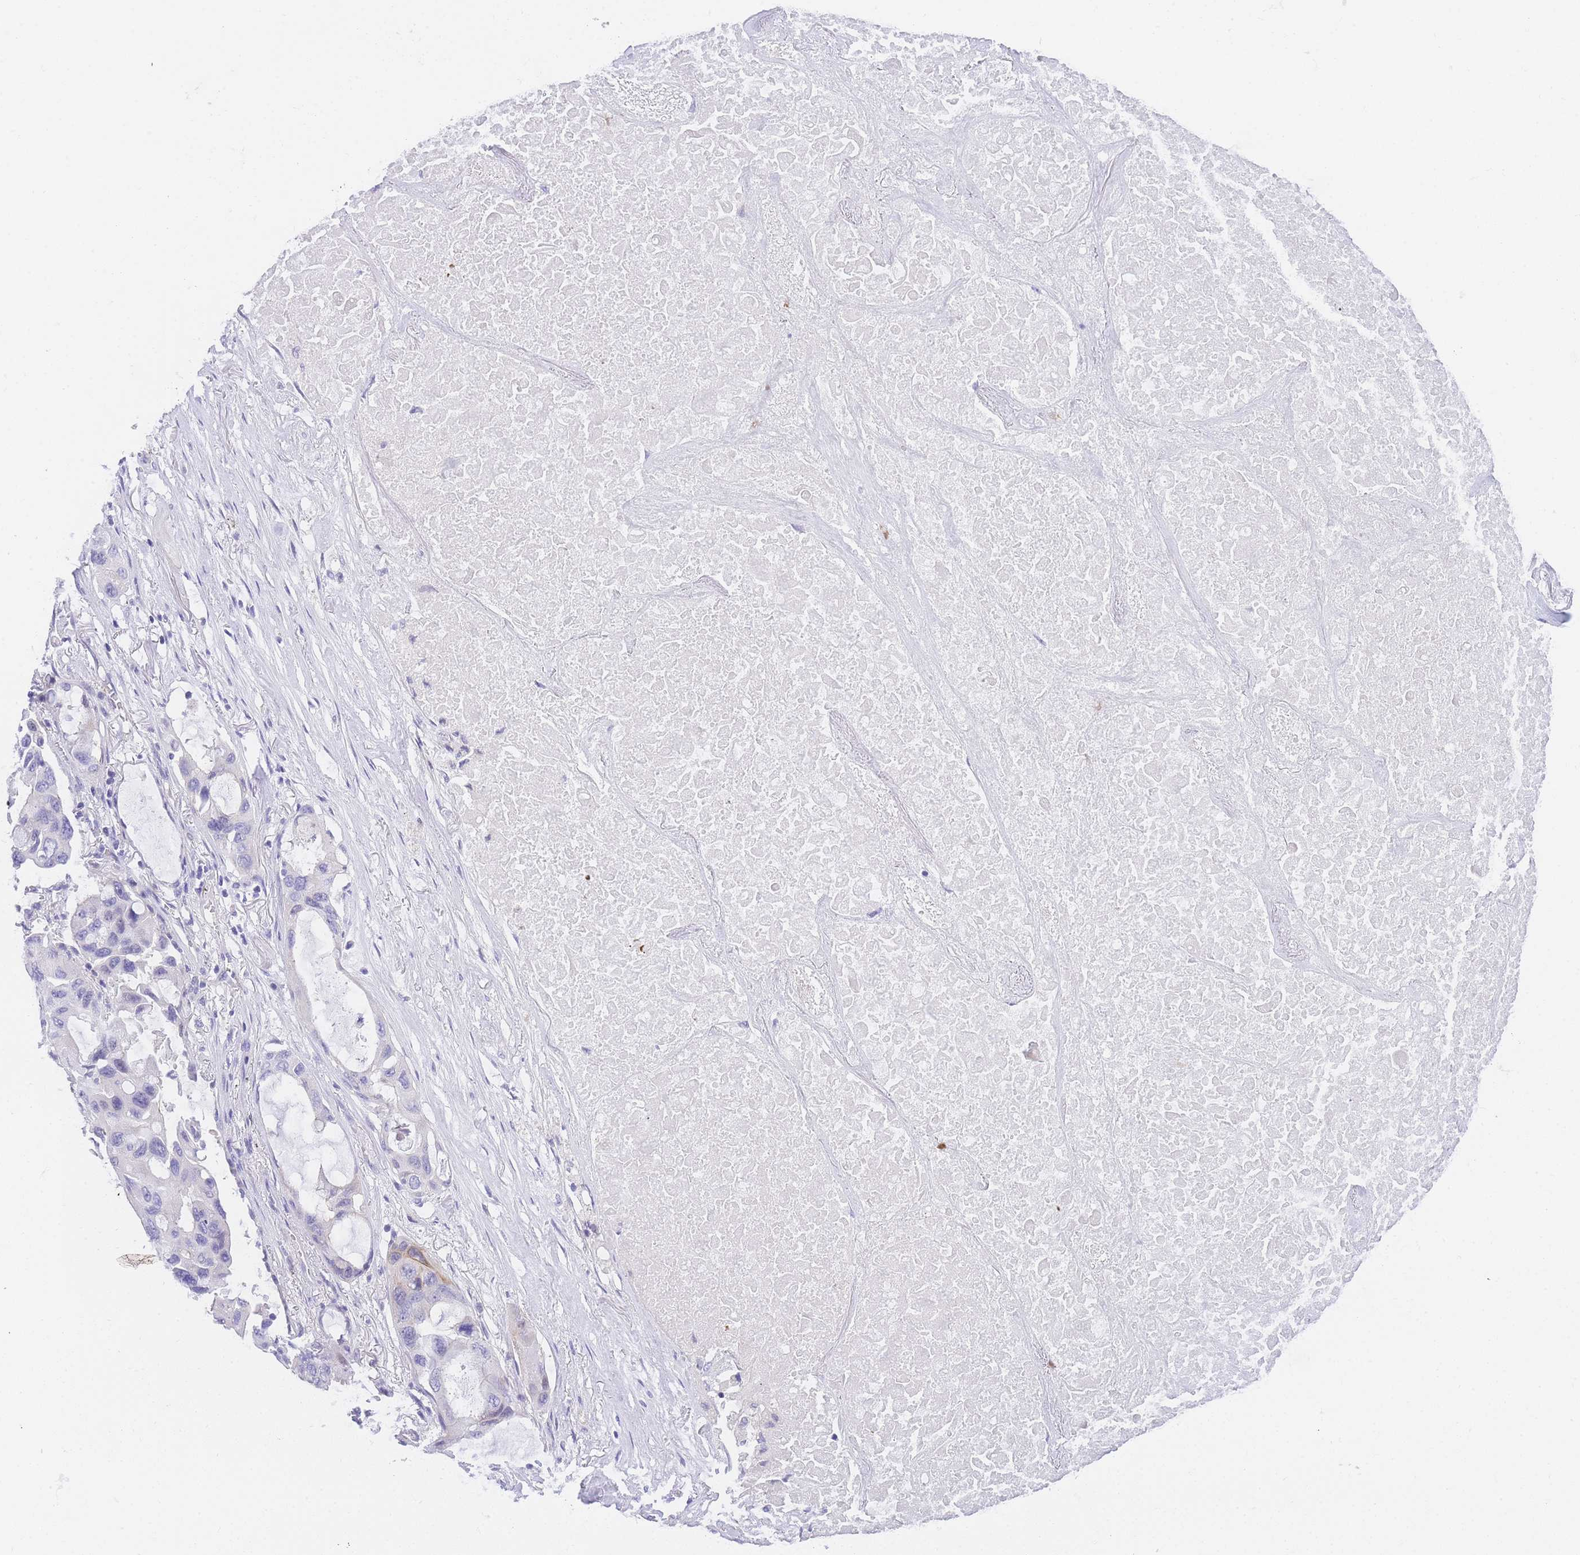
{"staining": {"intensity": "negative", "quantity": "none", "location": "none"}, "tissue": "lung cancer", "cell_type": "Tumor cells", "image_type": "cancer", "snomed": [{"axis": "morphology", "description": "Squamous cell carcinoma, NOS"}, {"axis": "topography", "description": "Lung"}], "caption": "An image of human squamous cell carcinoma (lung) is negative for staining in tumor cells.", "gene": "TIFAB", "patient": {"sex": "female", "age": 73}}